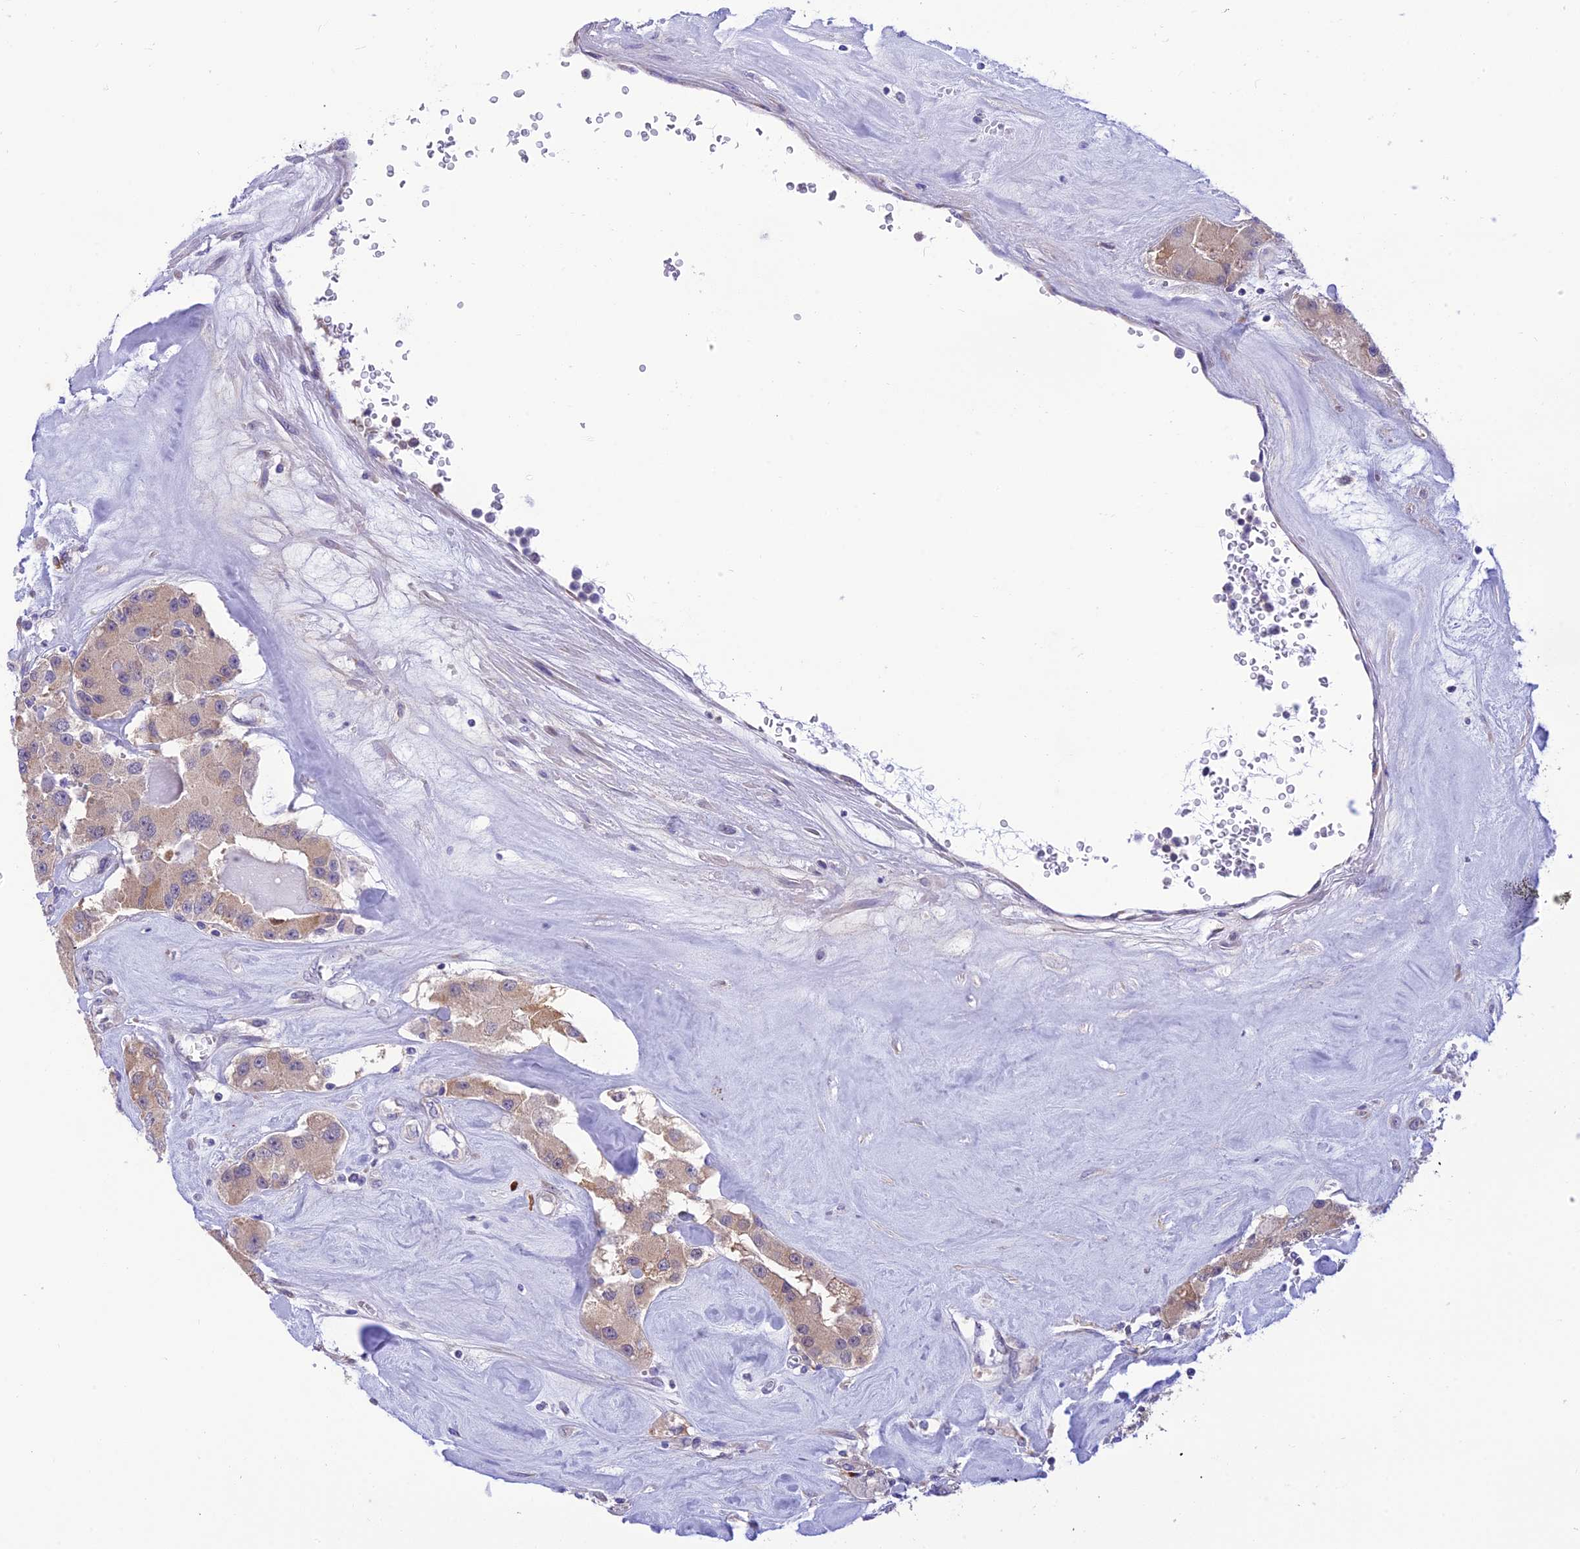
{"staining": {"intensity": "weak", "quantity": "<25%", "location": "cytoplasmic/membranous"}, "tissue": "carcinoid", "cell_type": "Tumor cells", "image_type": "cancer", "snomed": [{"axis": "morphology", "description": "Carcinoid, malignant, NOS"}, {"axis": "topography", "description": "Pancreas"}], "caption": "Carcinoid stained for a protein using IHC shows no expression tumor cells.", "gene": "RNF126", "patient": {"sex": "male", "age": 41}}